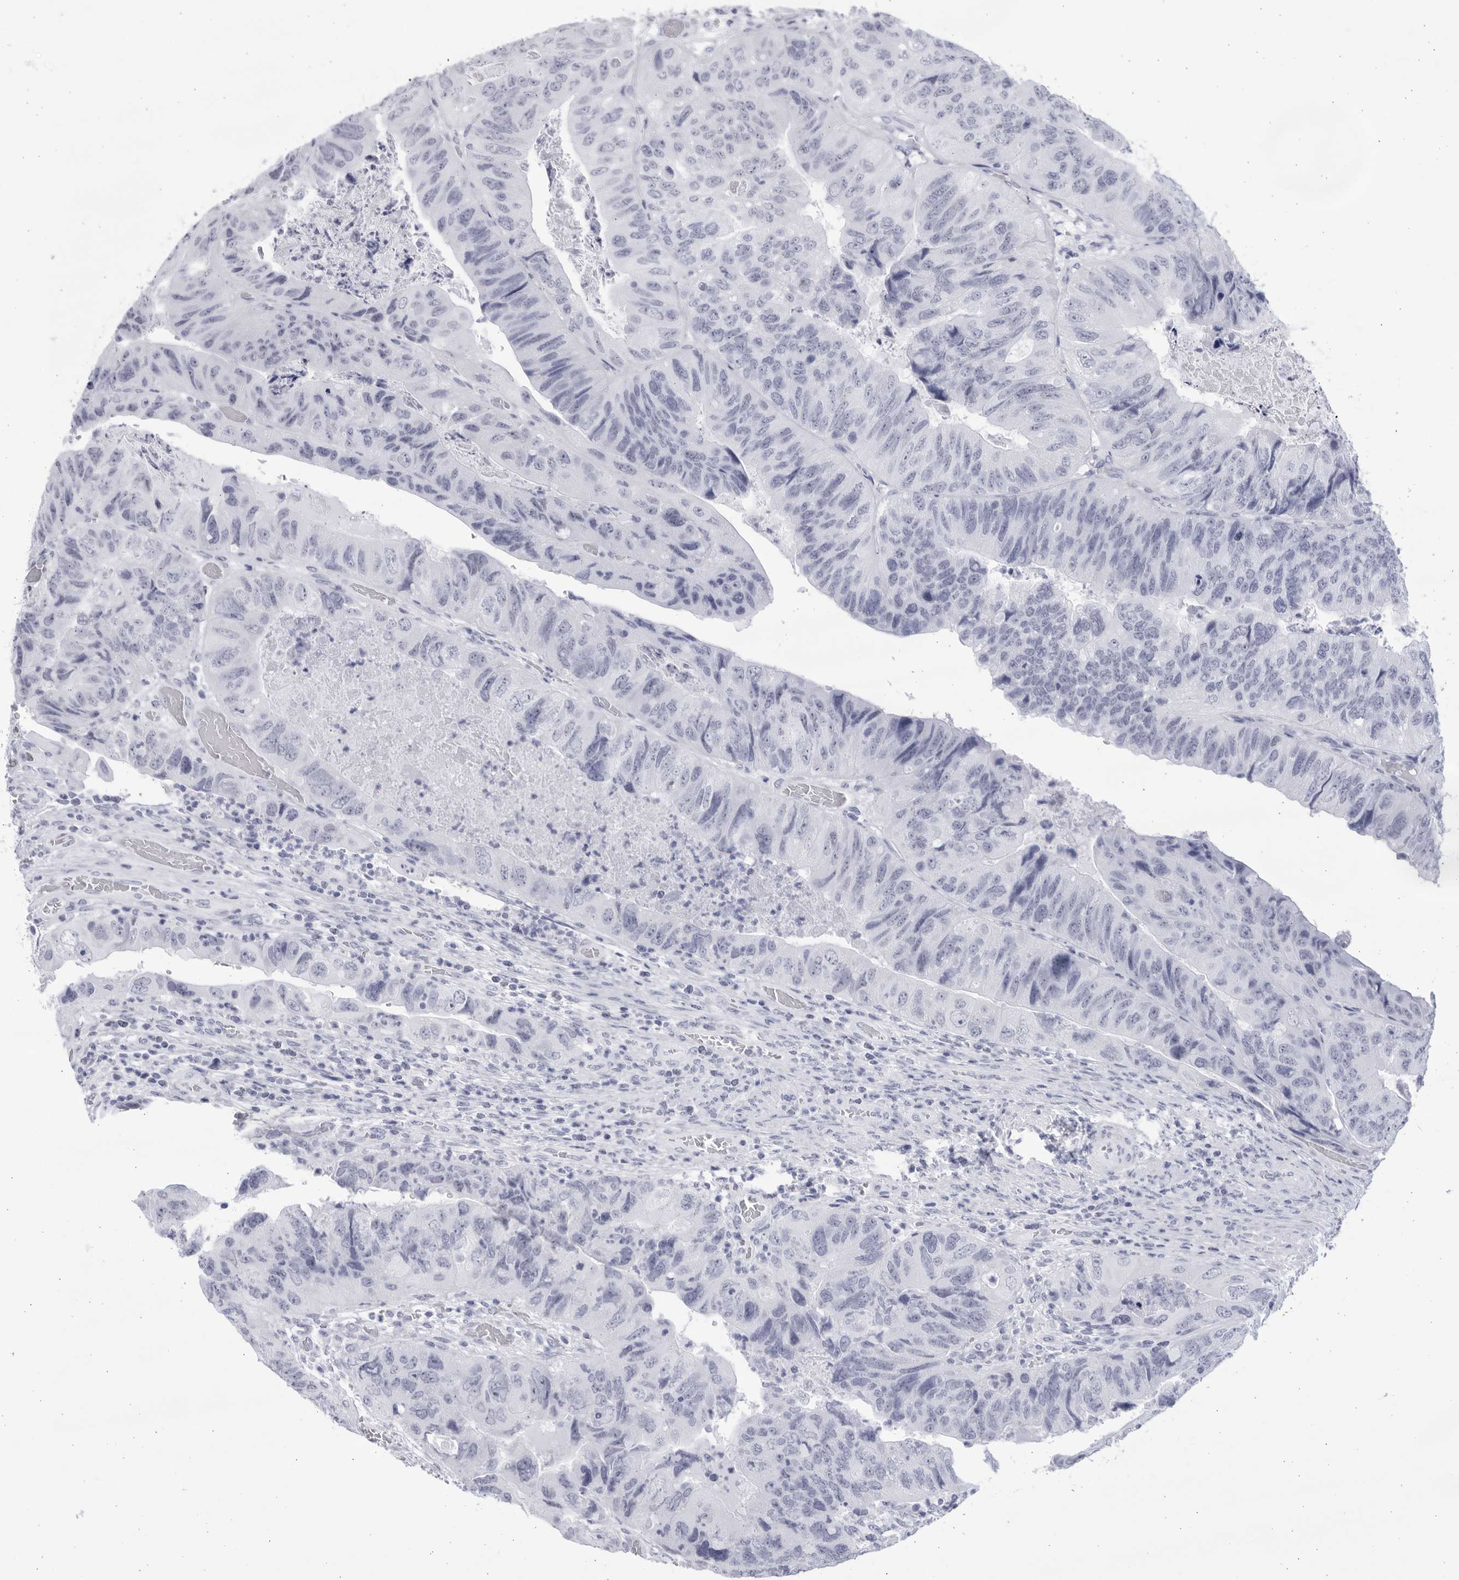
{"staining": {"intensity": "negative", "quantity": "none", "location": "none"}, "tissue": "colorectal cancer", "cell_type": "Tumor cells", "image_type": "cancer", "snomed": [{"axis": "morphology", "description": "Adenocarcinoma, NOS"}, {"axis": "topography", "description": "Rectum"}], "caption": "Image shows no protein staining in tumor cells of colorectal cancer tissue. The staining was performed using DAB to visualize the protein expression in brown, while the nuclei were stained in blue with hematoxylin (Magnification: 20x).", "gene": "CCDC181", "patient": {"sex": "male", "age": 63}}